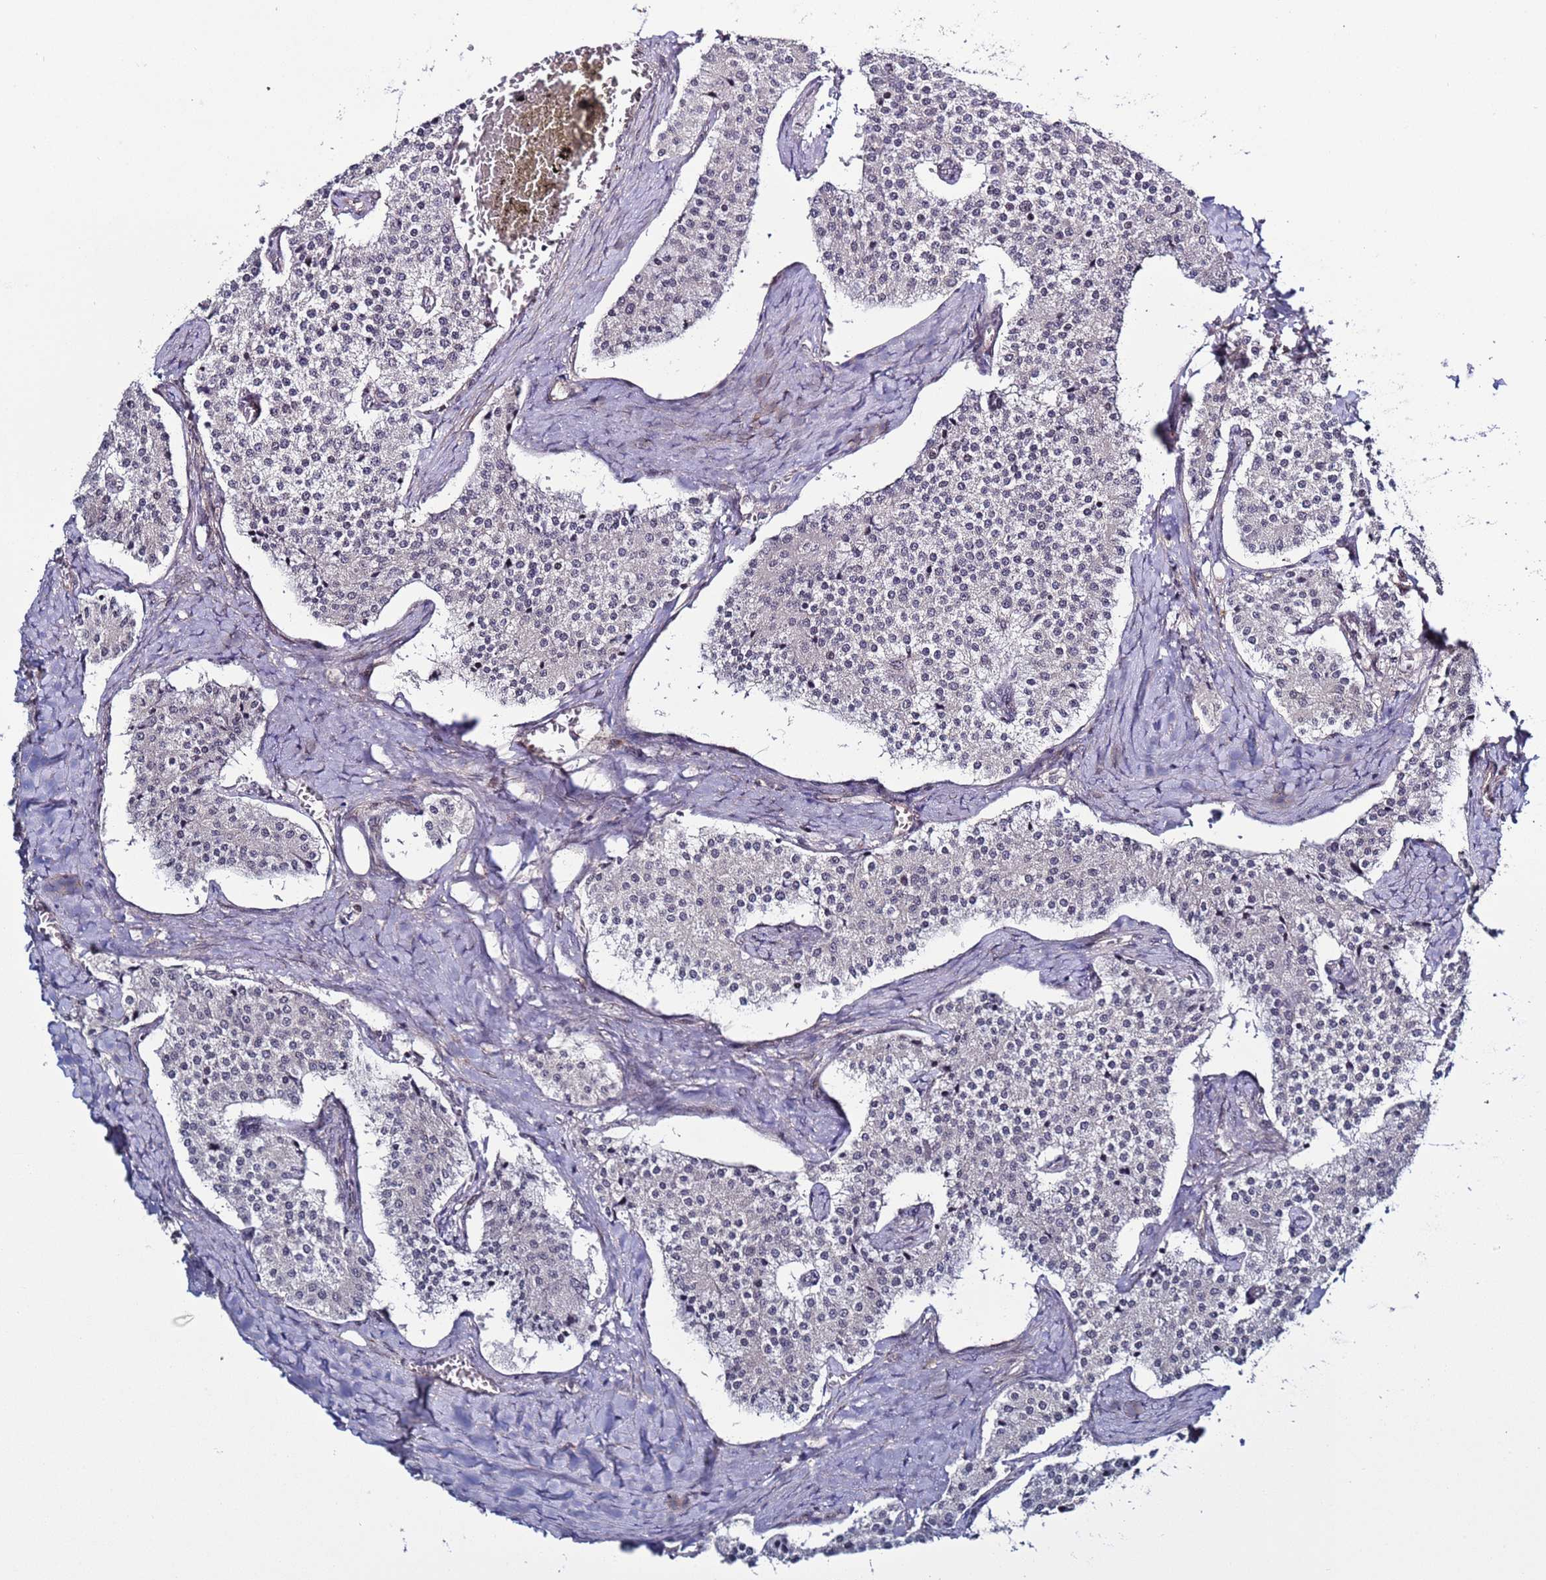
{"staining": {"intensity": "negative", "quantity": "none", "location": "none"}, "tissue": "carcinoid", "cell_type": "Tumor cells", "image_type": "cancer", "snomed": [{"axis": "morphology", "description": "Carcinoid, malignant, NOS"}, {"axis": "topography", "description": "Colon"}], "caption": "Immunohistochemical staining of human malignant carcinoid exhibits no significant staining in tumor cells.", "gene": "POLR2D", "patient": {"sex": "female", "age": 52}}